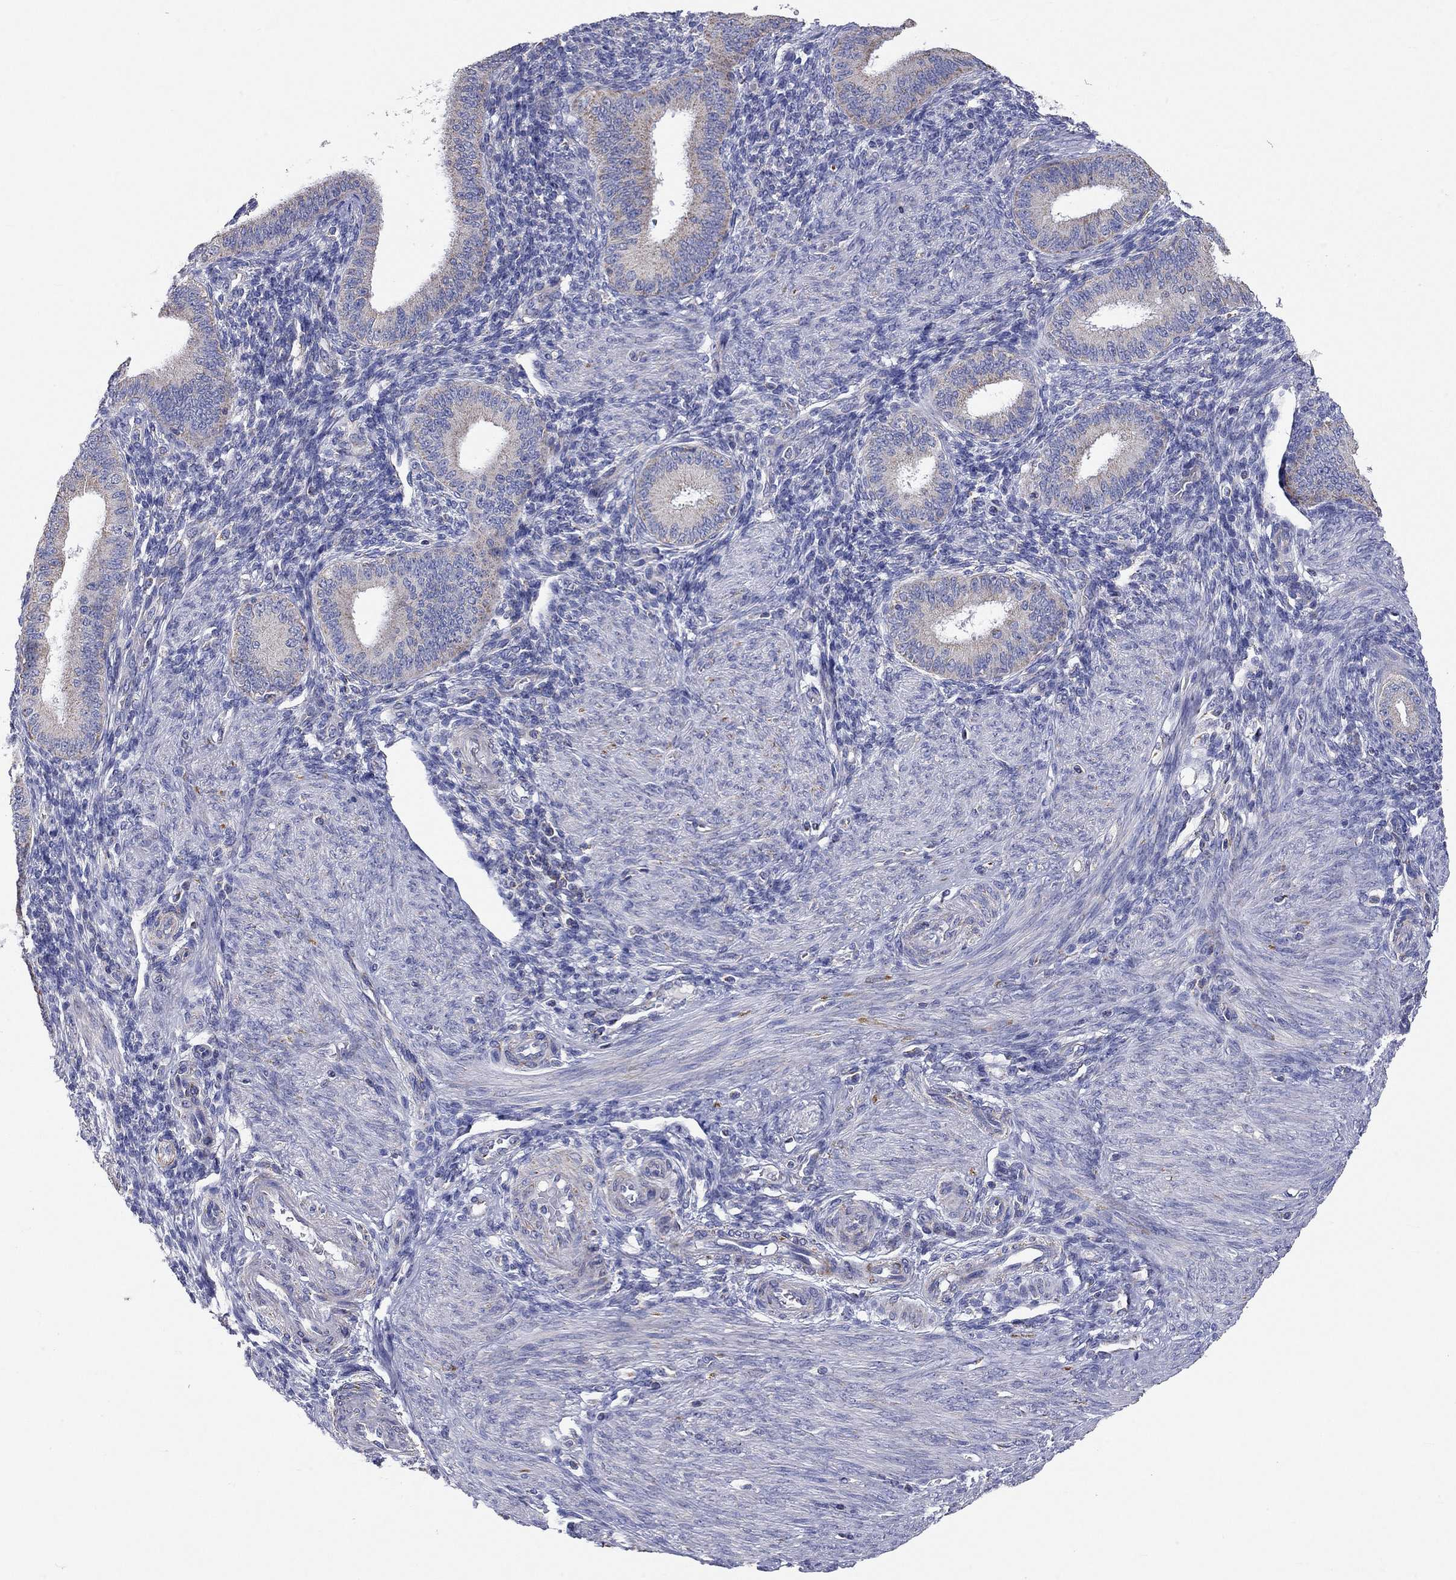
{"staining": {"intensity": "negative", "quantity": "none", "location": "none"}, "tissue": "endometrium", "cell_type": "Cells in endometrial stroma", "image_type": "normal", "snomed": [{"axis": "morphology", "description": "Normal tissue, NOS"}, {"axis": "topography", "description": "Endometrium"}], "caption": "Unremarkable endometrium was stained to show a protein in brown. There is no significant staining in cells in endometrial stroma. (Brightfield microscopy of DAB (3,3'-diaminobenzidine) IHC at high magnification).", "gene": "RCAN1", "patient": {"sex": "female", "age": 39}}